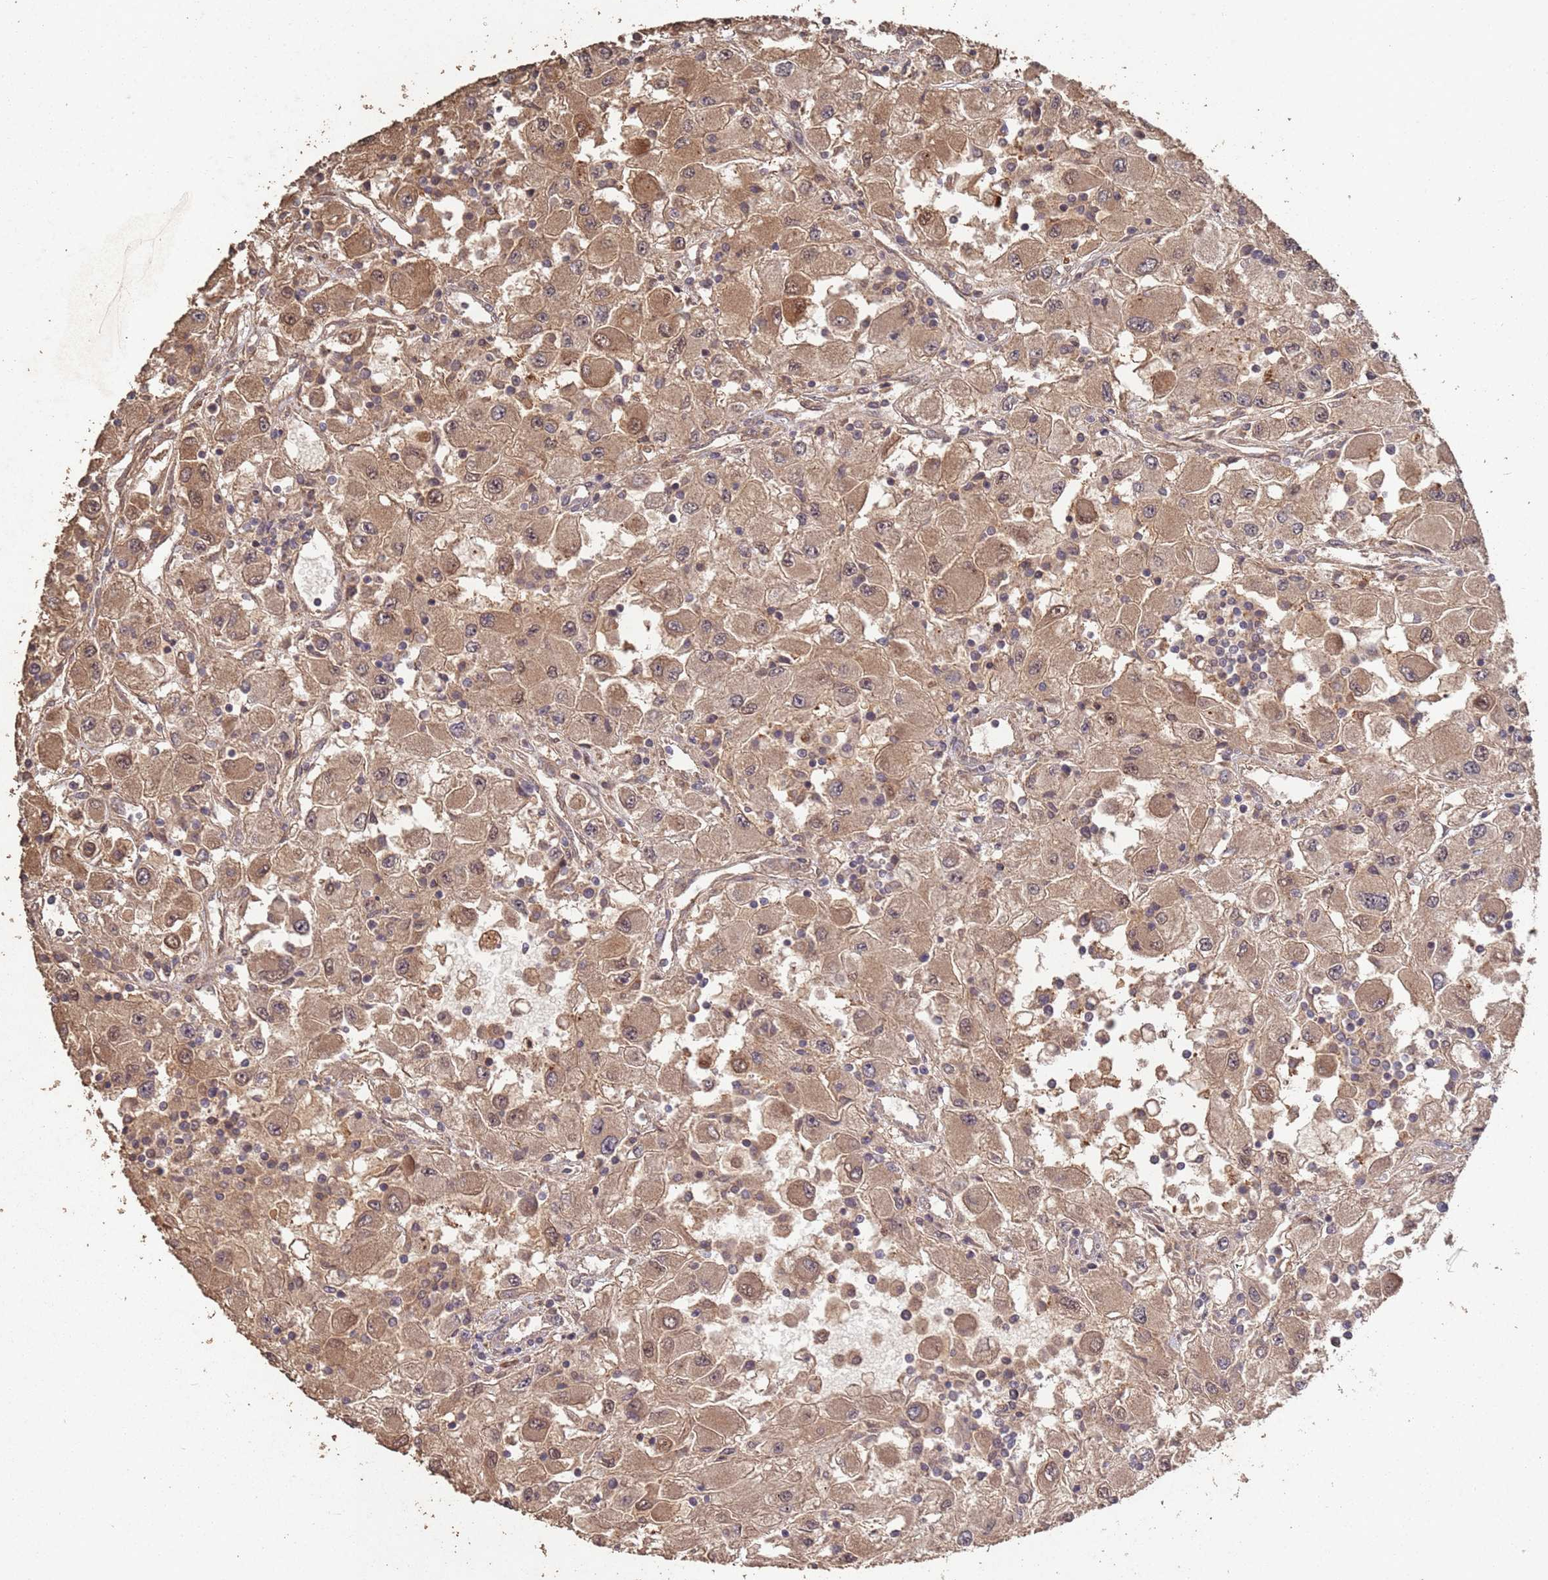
{"staining": {"intensity": "moderate", "quantity": ">75%", "location": "cytoplasmic/membranous,nuclear"}, "tissue": "renal cancer", "cell_type": "Tumor cells", "image_type": "cancer", "snomed": [{"axis": "morphology", "description": "Adenocarcinoma, NOS"}, {"axis": "topography", "description": "Kidney"}], "caption": "The histopathology image shows staining of renal cancer (adenocarcinoma), revealing moderate cytoplasmic/membranous and nuclear protein expression (brown color) within tumor cells.", "gene": "FRAT1", "patient": {"sex": "female", "age": 67}}